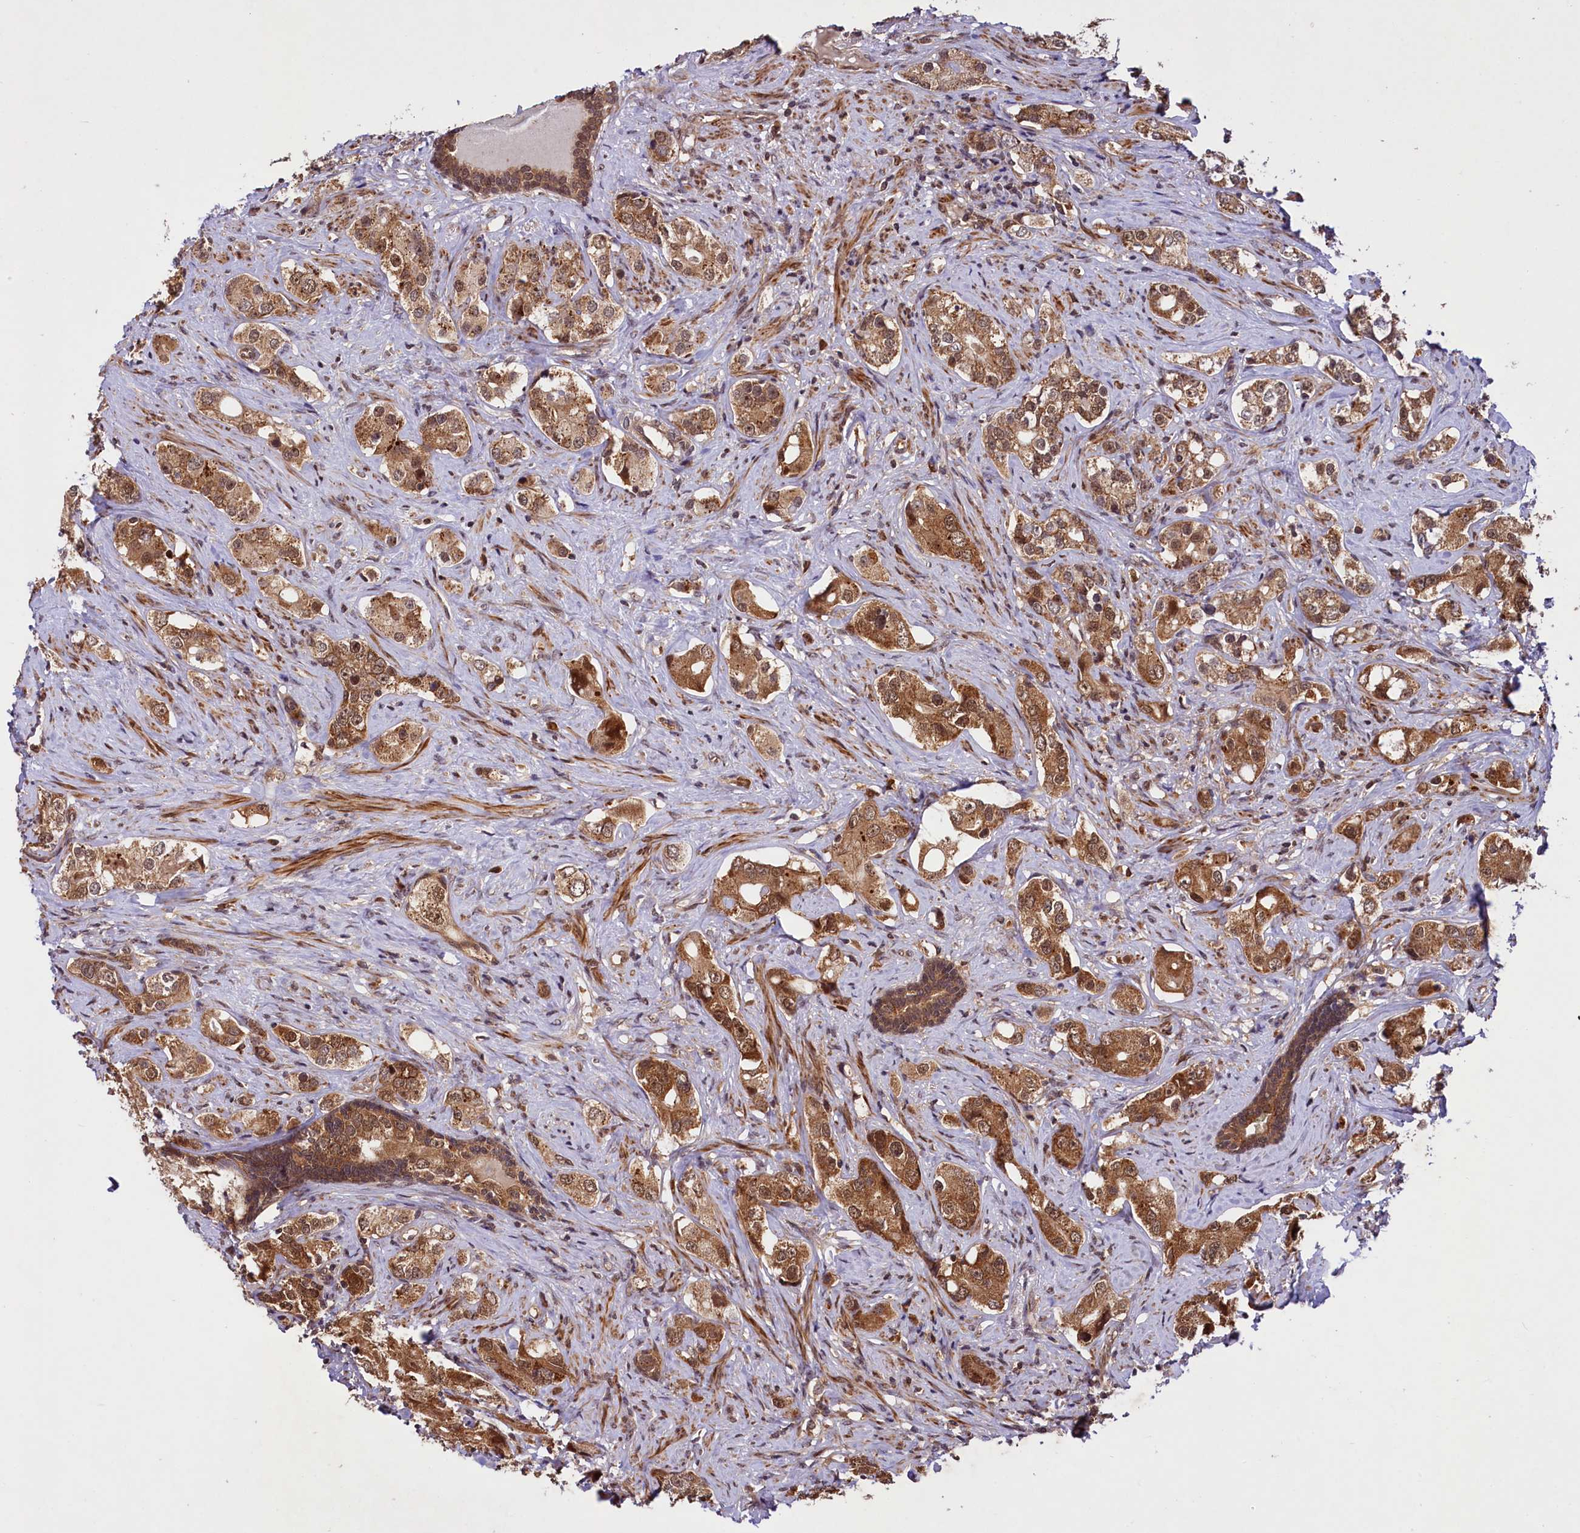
{"staining": {"intensity": "strong", "quantity": ">75%", "location": "cytoplasmic/membranous,nuclear"}, "tissue": "prostate cancer", "cell_type": "Tumor cells", "image_type": "cancer", "snomed": [{"axis": "morphology", "description": "Adenocarcinoma, High grade"}, {"axis": "topography", "description": "Prostate"}], "caption": "Strong cytoplasmic/membranous and nuclear positivity for a protein is seen in about >75% of tumor cells of prostate cancer using immunohistochemistry (IHC).", "gene": "UBE3A", "patient": {"sex": "male", "age": 63}}